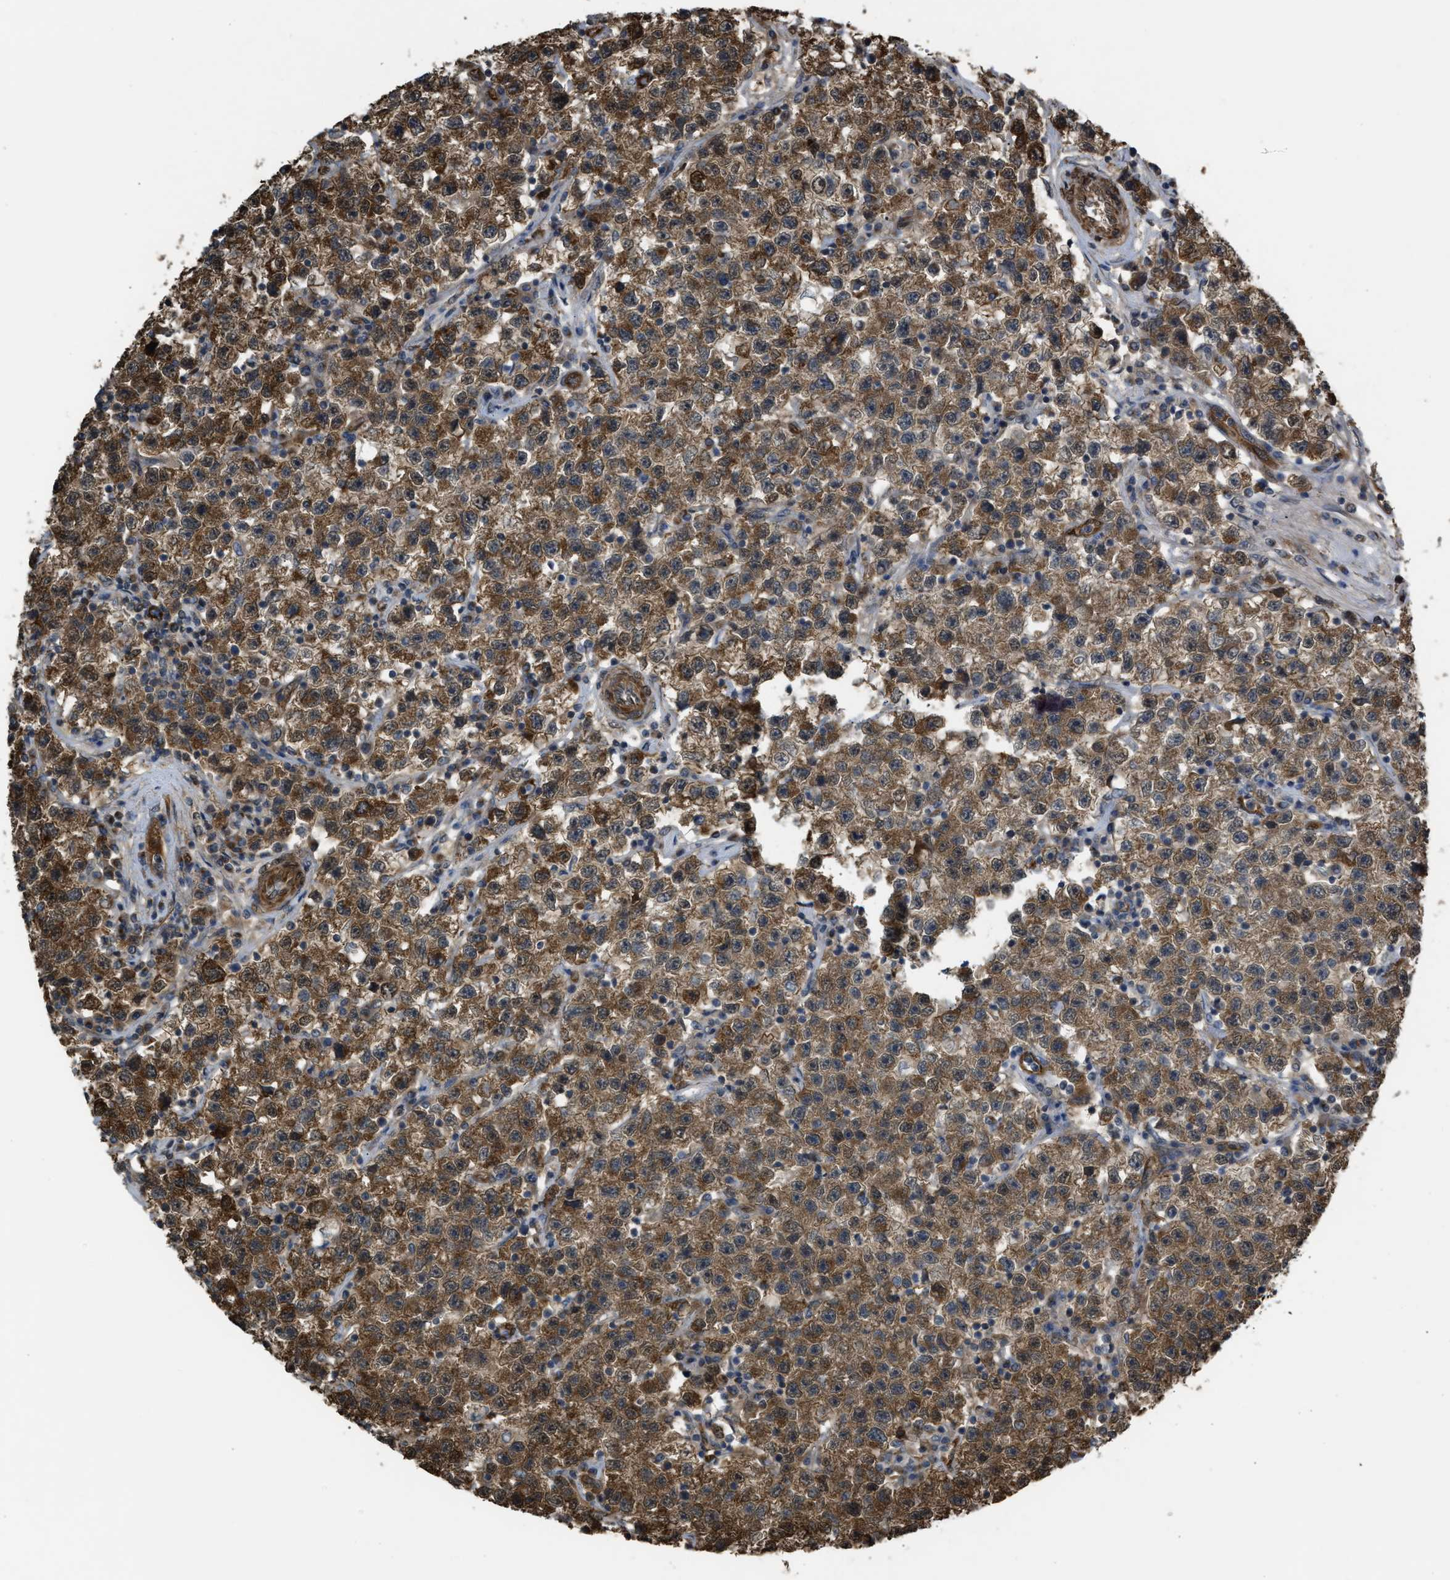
{"staining": {"intensity": "moderate", "quantity": ">75%", "location": "cytoplasmic/membranous"}, "tissue": "testis cancer", "cell_type": "Tumor cells", "image_type": "cancer", "snomed": [{"axis": "morphology", "description": "Seminoma, NOS"}, {"axis": "topography", "description": "Testis"}], "caption": "Human testis cancer stained with a brown dye demonstrates moderate cytoplasmic/membranous positive positivity in about >75% of tumor cells.", "gene": "BAG3", "patient": {"sex": "male", "age": 22}}